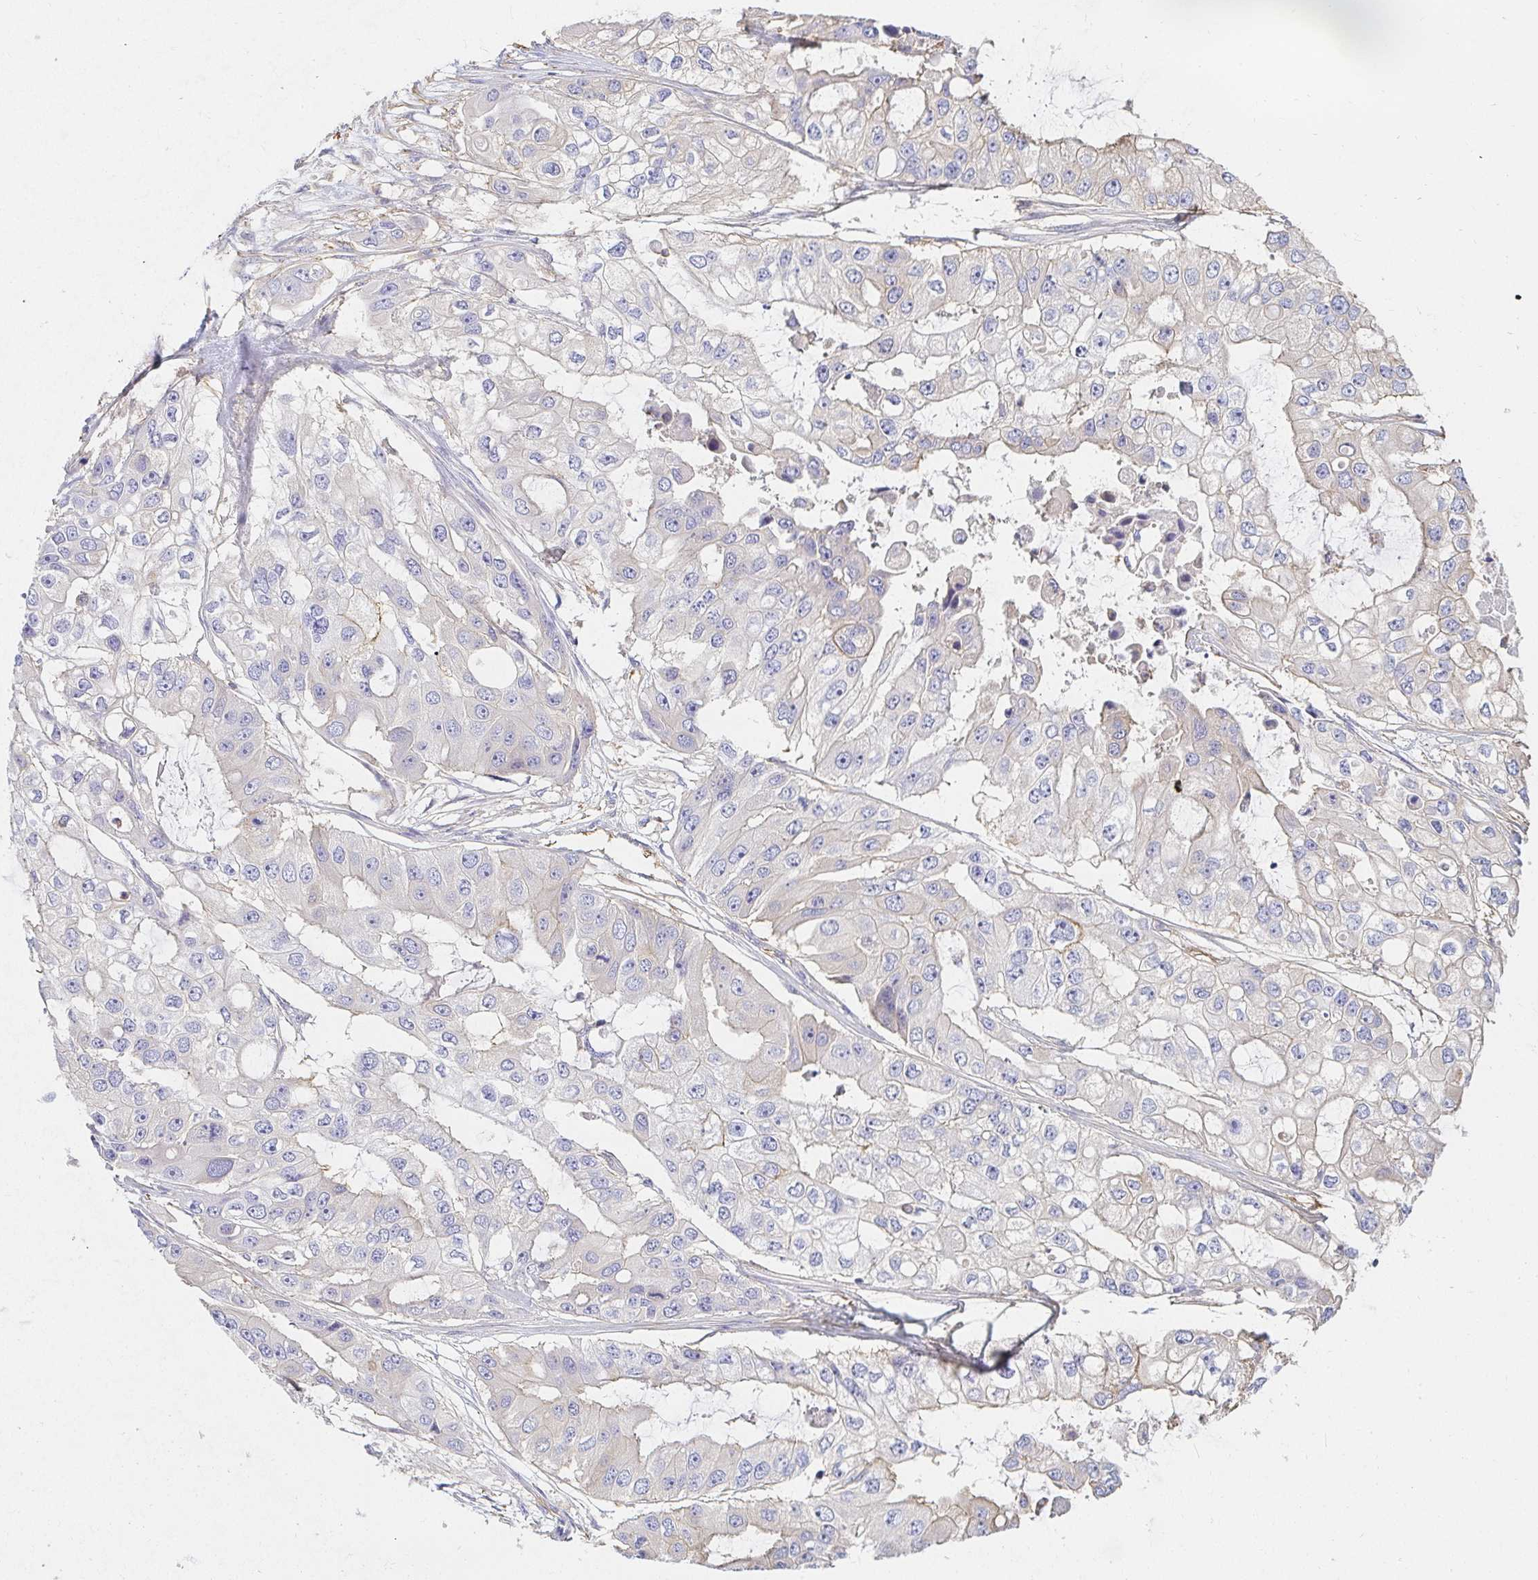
{"staining": {"intensity": "negative", "quantity": "none", "location": "none"}, "tissue": "ovarian cancer", "cell_type": "Tumor cells", "image_type": "cancer", "snomed": [{"axis": "morphology", "description": "Cystadenocarcinoma, serous, NOS"}, {"axis": "topography", "description": "Ovary"}], "caption": "Immunohistochemistry (IHC) histopathology image of neoplastic tissue: human serous cystadenocarcinoma (ovarian) stained with DAB displays no significant protein expression in tumor cells.", "gene": "TSPAN19", "patient": {"sex": "female", "age": 56}}